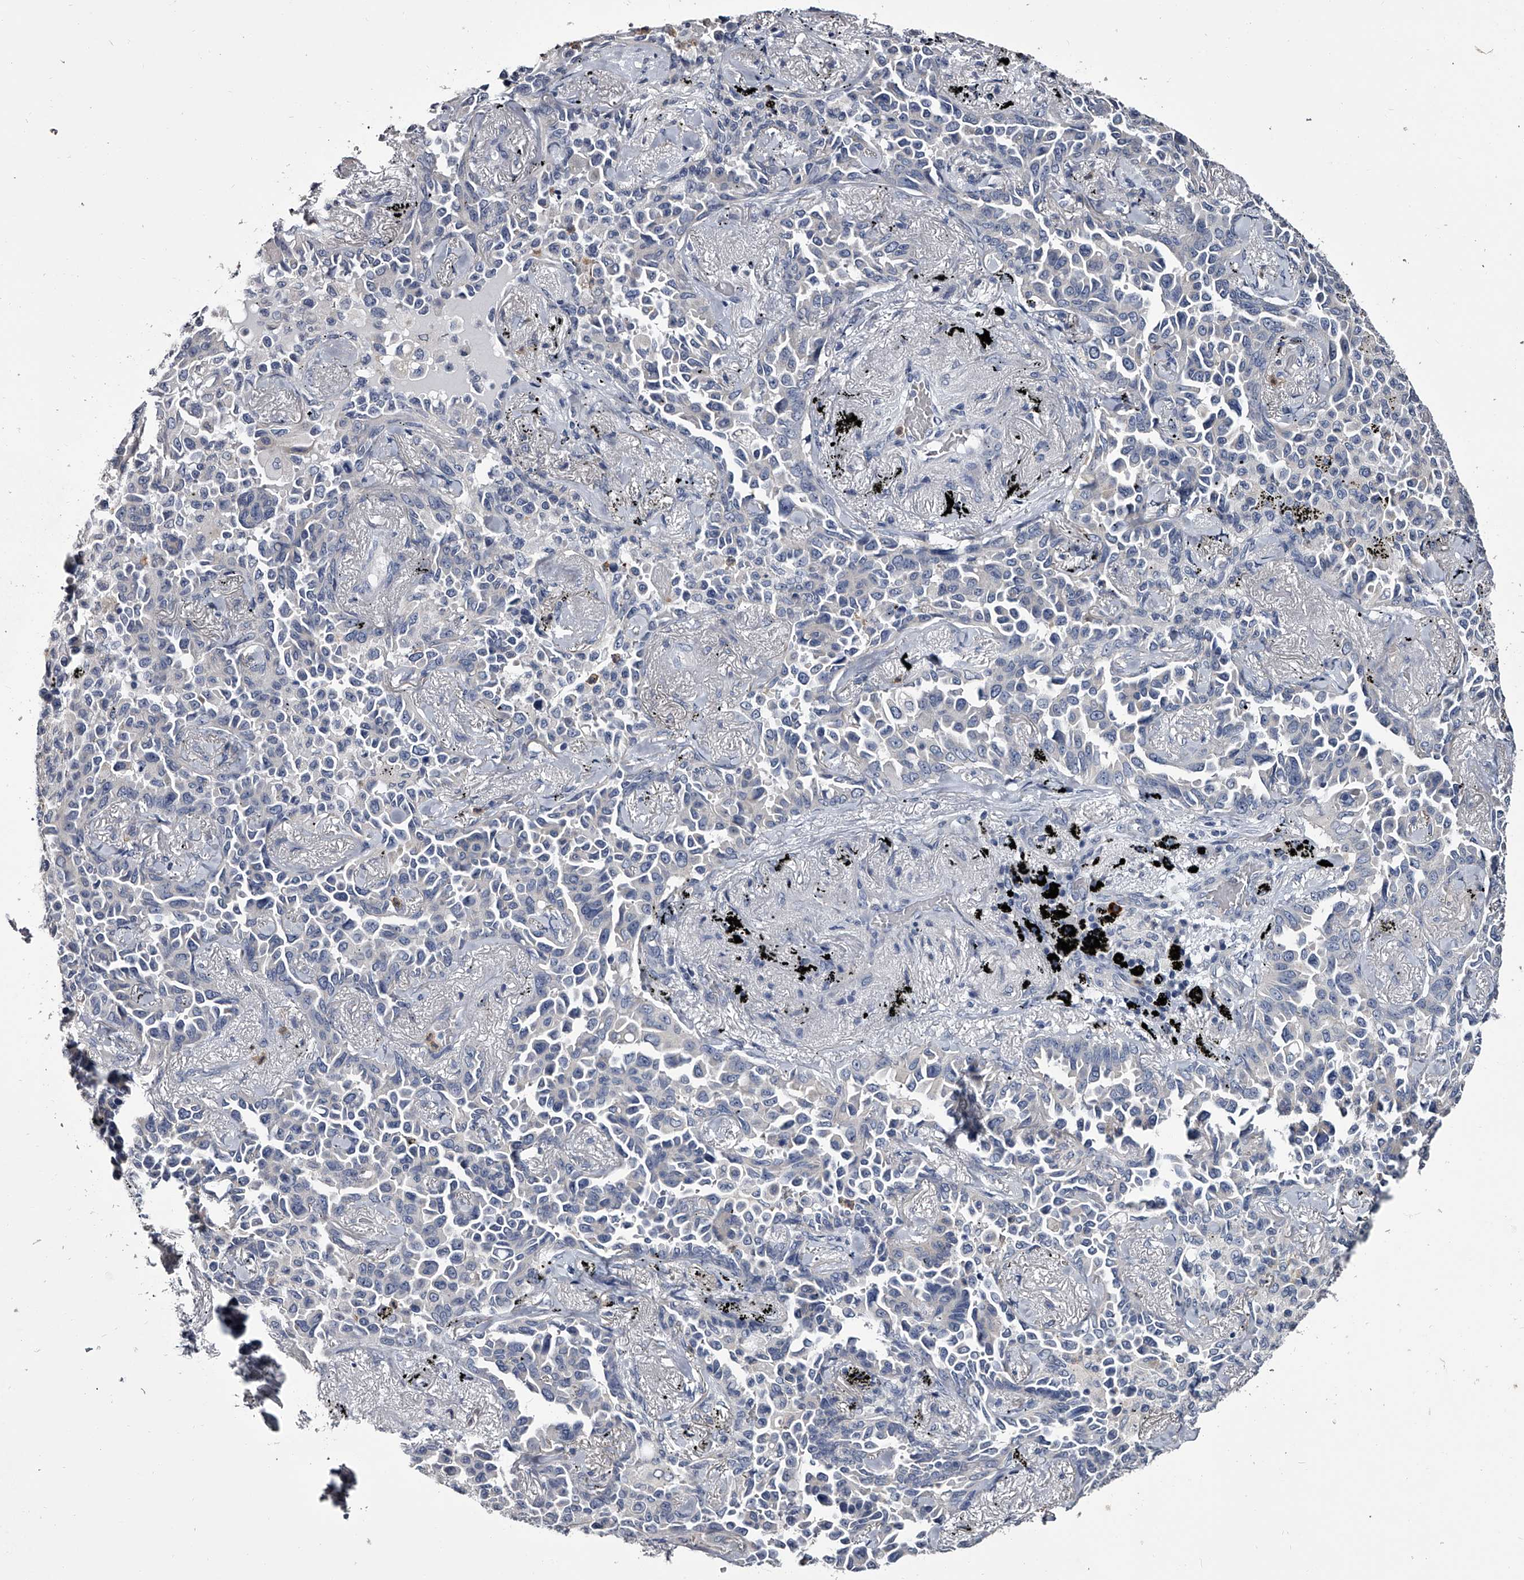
{"staining": {"intensity": "negative", "quantity": "none", "location": "none"}, "tissue": "lung cancer", "cell_type": "Tumor cells", "image_type": "cancer", "snomed": [{"axis": "morphology", "description": "Adenocarcinoma, NOS"}, {"axis": "topography", "description": "Lung"}], "caption": "Immunohistochemistry (IHC) of lung adenocarcinoma demonstrates no positivity in tumor cells. Brightfield microscopy of immunohistochemistry (IHC) stained with DAB (brown) and hematoxylin (blue), captured at high magnification.", "gene": "GAPVD1", "patient": {"sex": "female", "age": 67}}